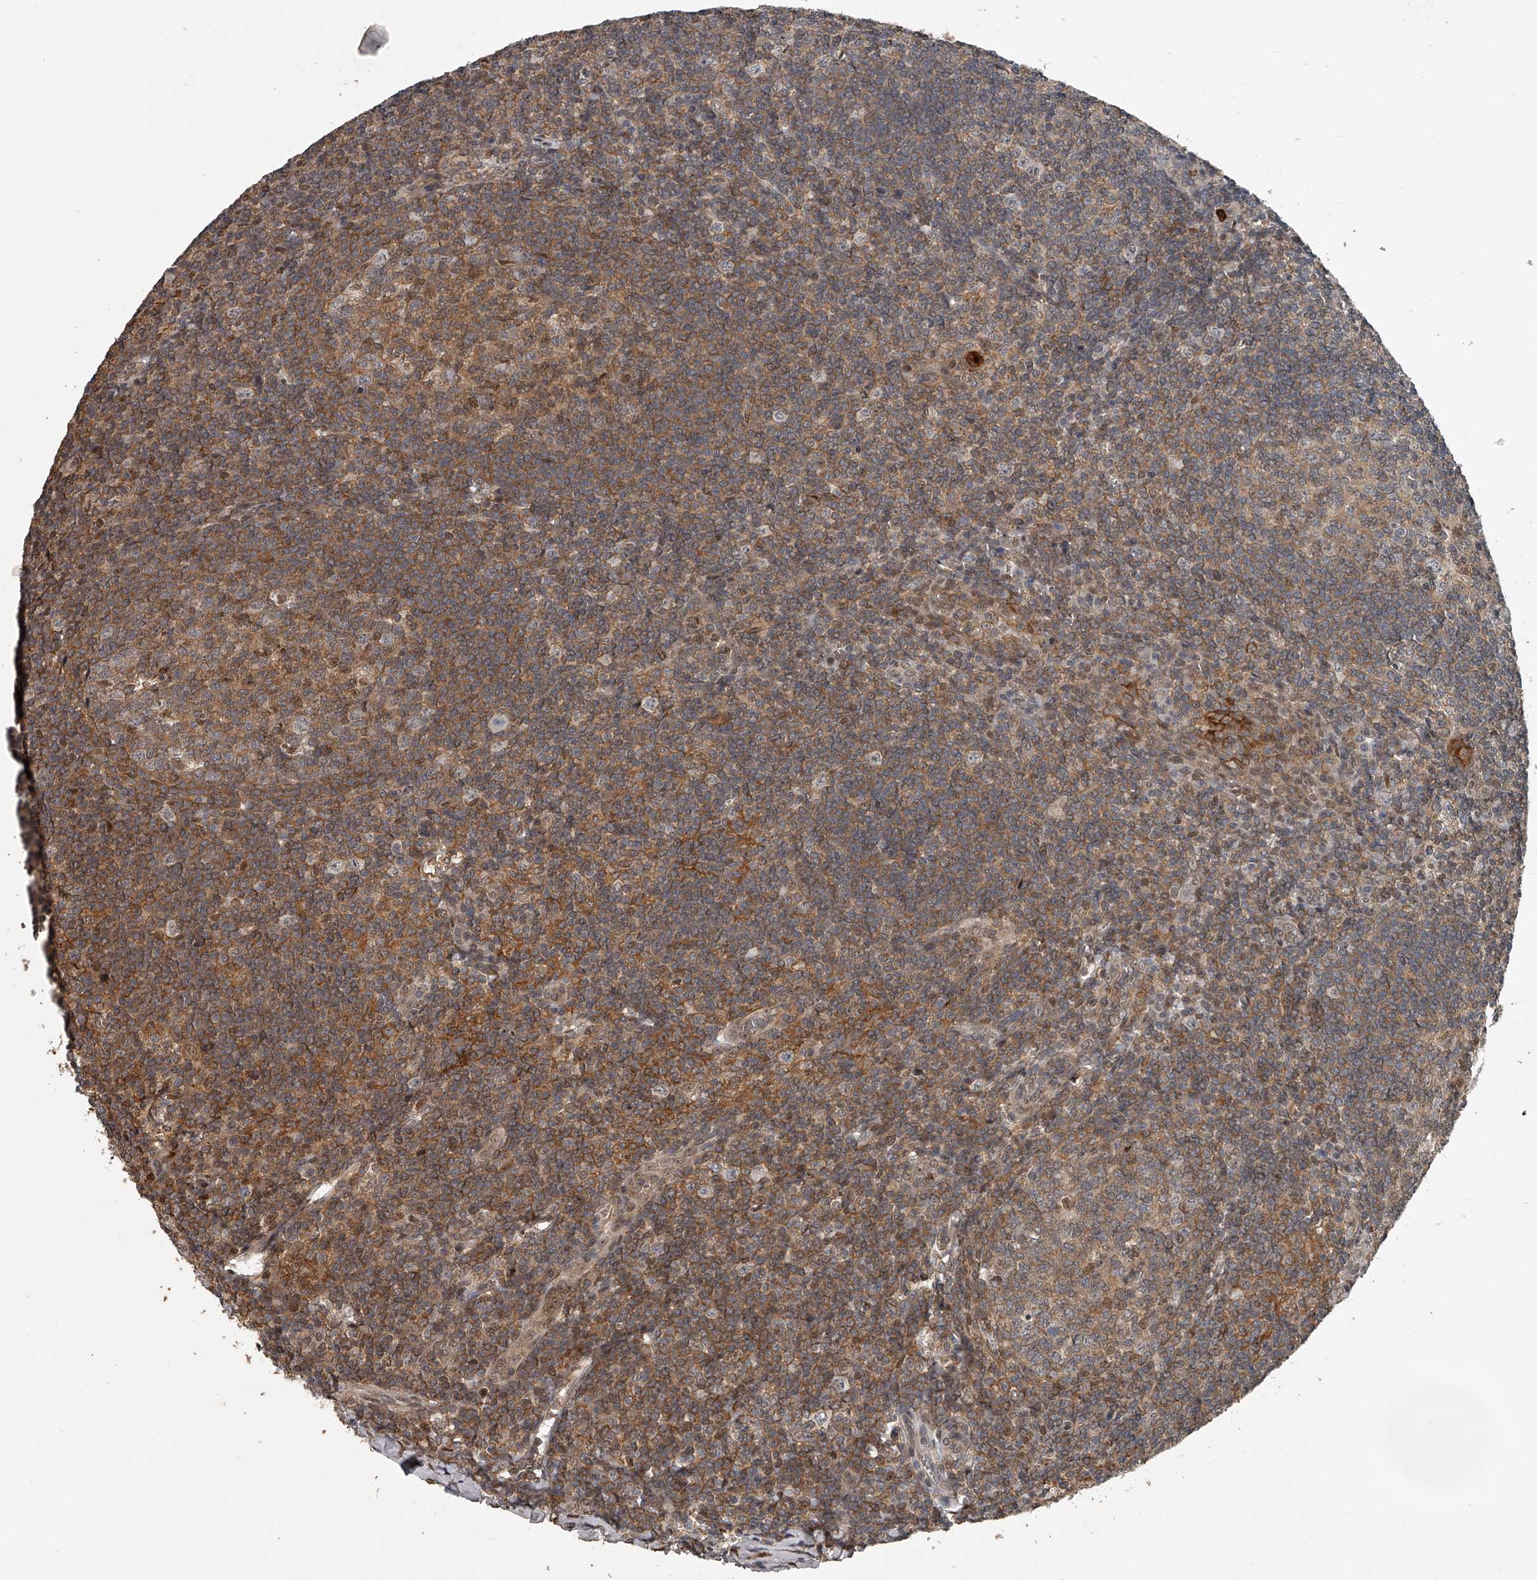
{"staining": {"intensity": "moderate", "quantity": ">75%", "location": "cytoplasmic/membranous,nuclear"}, "tissue": "tonsil", "cell_type": "Germinal center cells", "image_type": "normal", "snomed": [{"axis": "morphology", "description": "Normal tissue, NOS"}, {"axis": "topography", "description": "Tonsil"}], "caption": "Human tonsil stained with a brown dye shows moderate cytoplasmic/membranous,nuclear positive staining in about >75% of germinal center cells.", "gene": "PLEKHG1", "patient": {"sex": "male", "age": 37}}